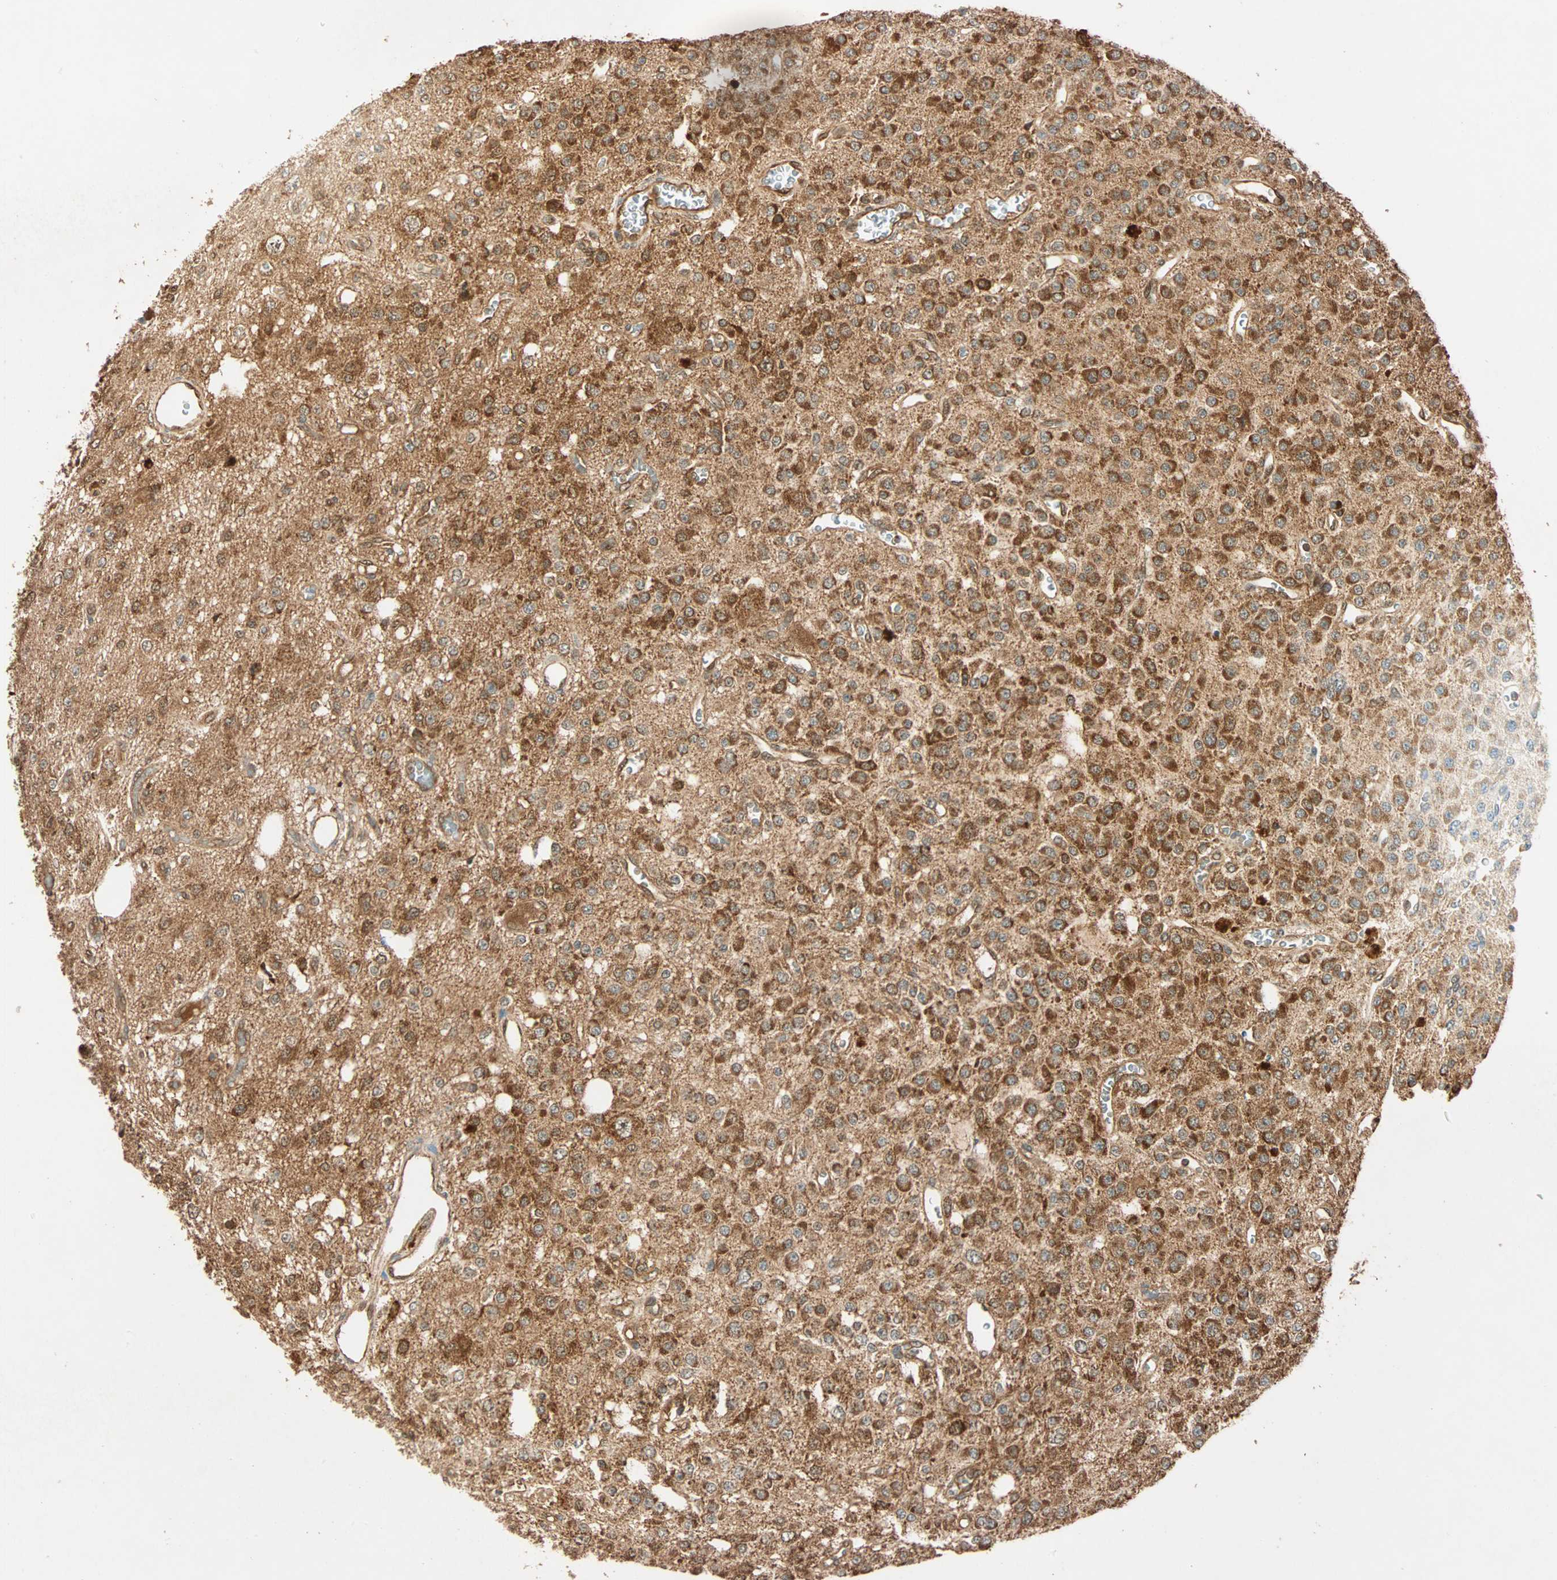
{"staining": {"intensity": "strong", "quantity": ">75%", "location": "cytoplasmic/membranous"}, "tissue": "glioma", "cell_type": "Tumor cells", "image_type": "cancer", "snomed": [{"axis": "morphology", "description": "Glioma, malignant, Low grade"}, {"axis": "topography", "description": "Brain"}], "caption": "IHC (DAB) staining of human malignant low-grade glioma displays strong cytoplasmic/membranous protein positivity in about >75% of tumor cells. Nuclei are stained in blue.", "gene": "MAPK1", "patient": {"sex": "male", "age": 38}}